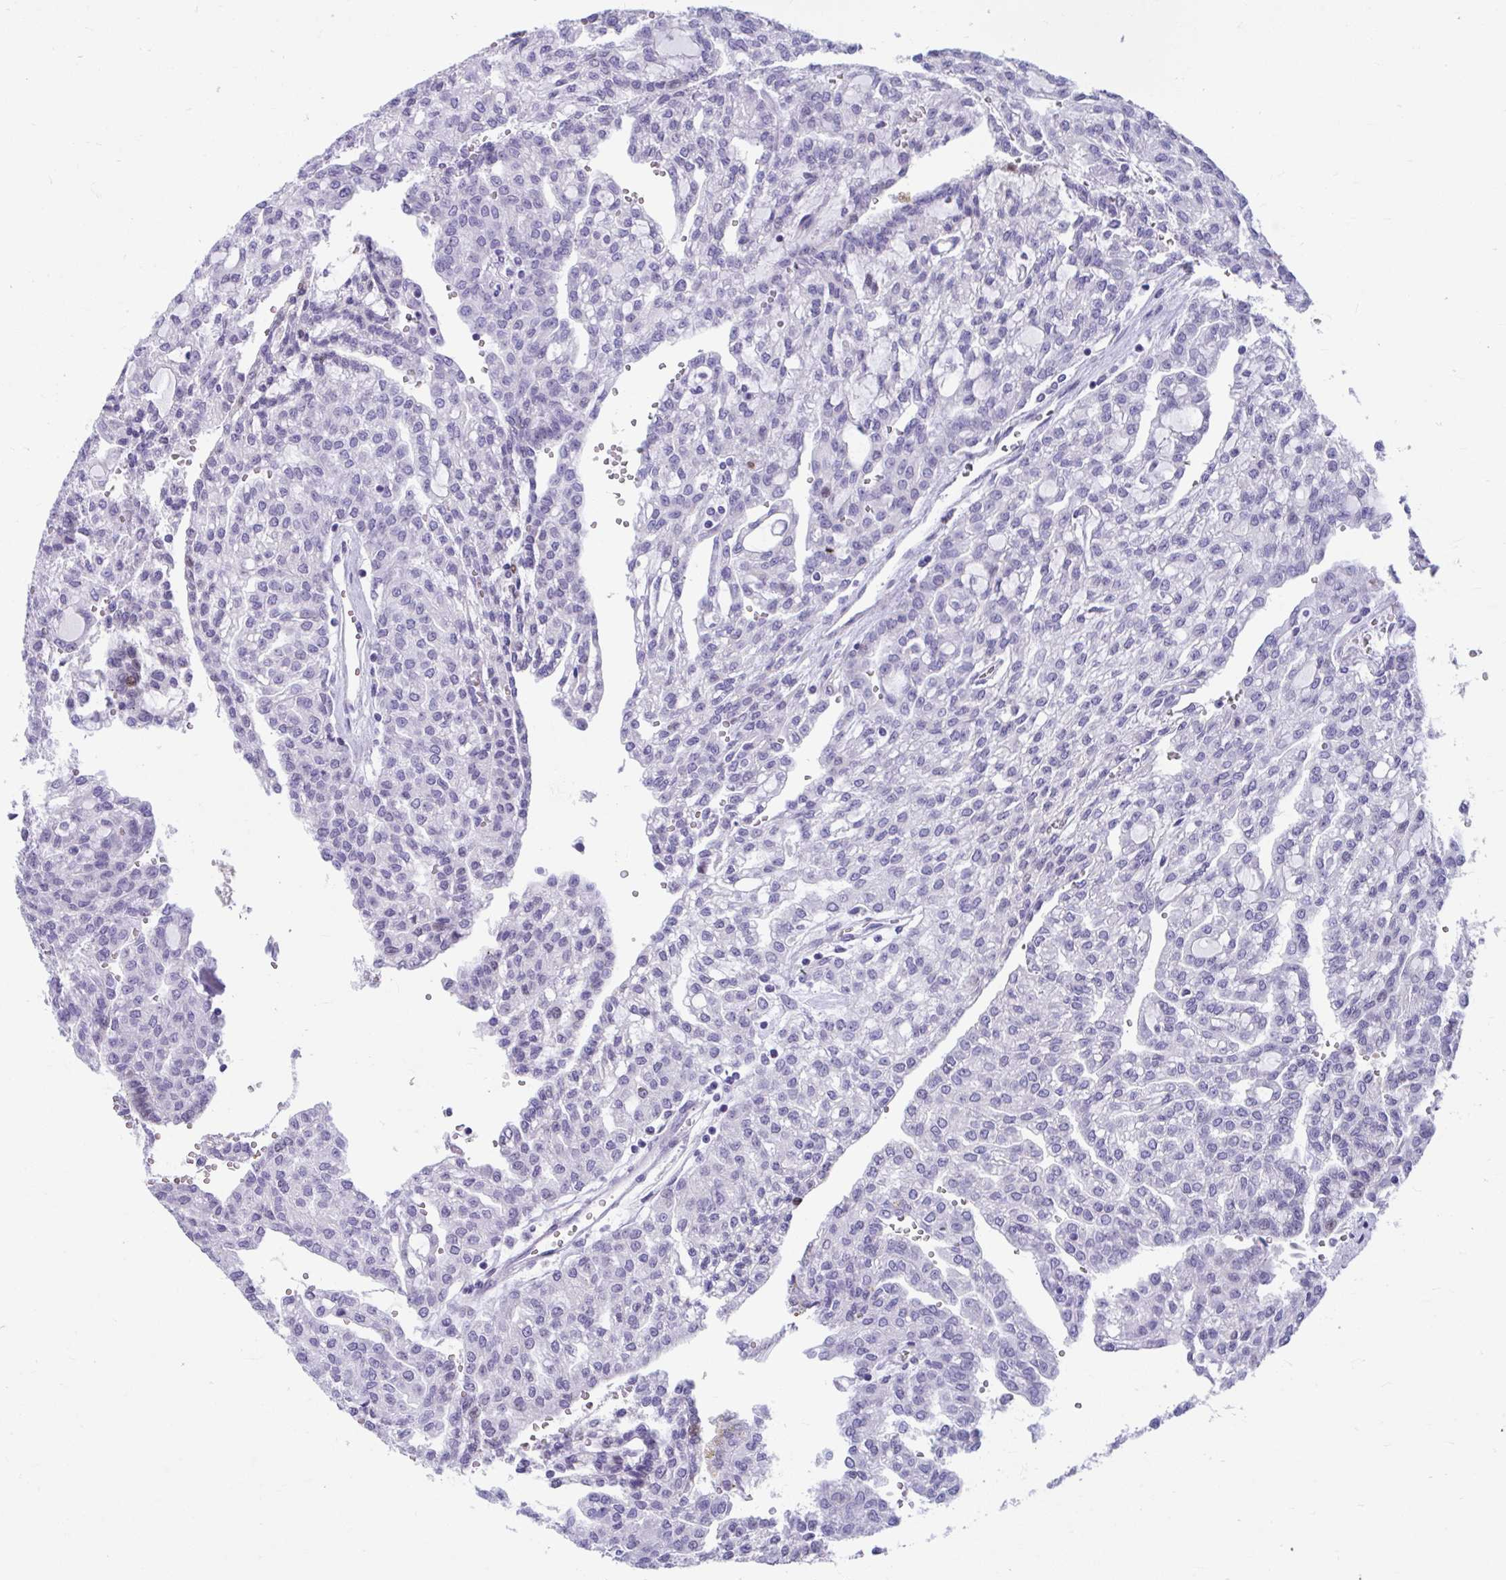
{"staining": {"intensity": "negative", "quantity": "none", "location": "none"}, "tissue": "renal cancer", "cell_type": "Tumor cells", "image_type": "cancer", "snomed": [{"axis": "morphology", "description": "Adenocarcinoma, NOS"}, {"axis": "topography", "description": "Kidney"}], "caption": "Immunohistochemical staining of renal adenocarcinoma exhibits no significant staining in tumor cells.", "gene": "ISL1", "patient": {"sex": "male", "age": 63}}